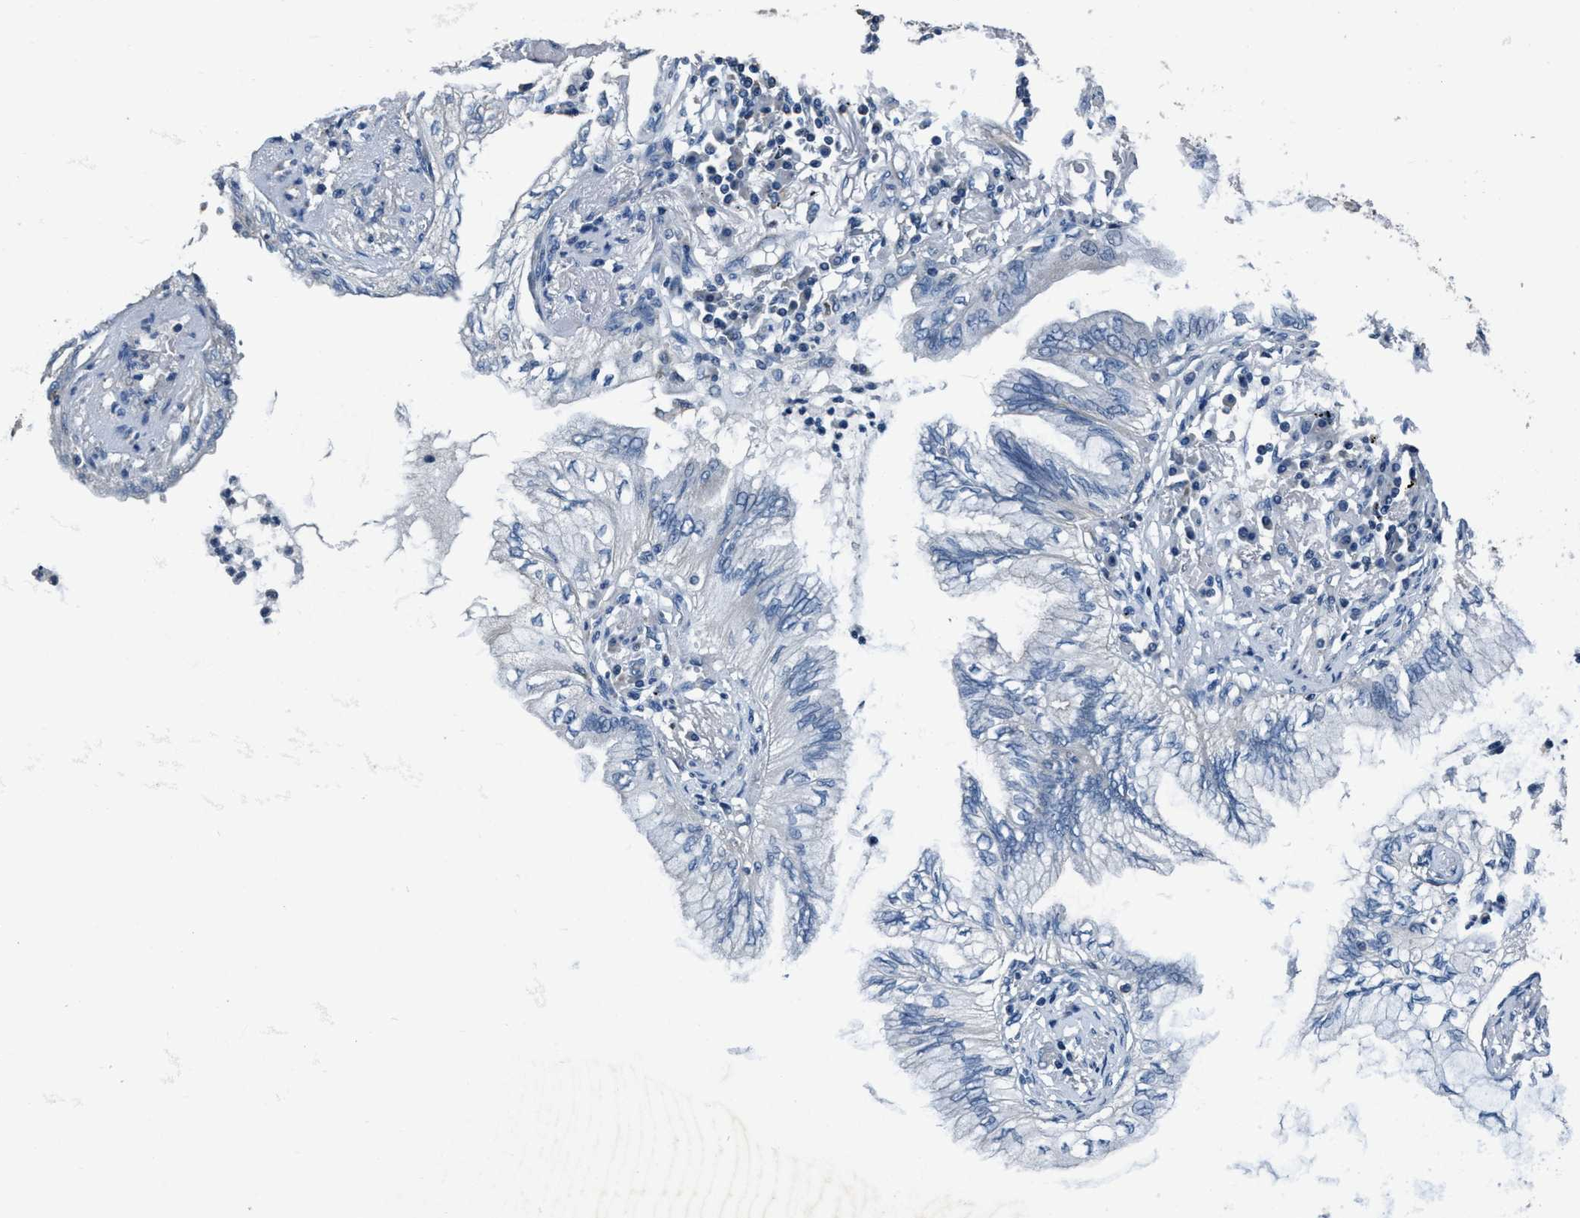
{"staining": {"intensity": "negative", "quantity": "none", "location": "none"}, "tissue": "lung cancer", "cell_type": "Tumor cells", "image_type": "cancer", "snomed": [{"axis": "morphology", "description": "Normal tissue, NOS"}, {"axis": "morphology", "description": "Adenocarcinoma, NOS"}, {"axis": "topography", "description": "Bronchus"}, {"axis": "topography", "description": "Lung"}], "caption": "Adenocarcinoma (lung) stained for a protein using IHC reveals no staining tumor cells.", "gene": "ANKFN1", "patient": {"sex": "female", "age": 70}}